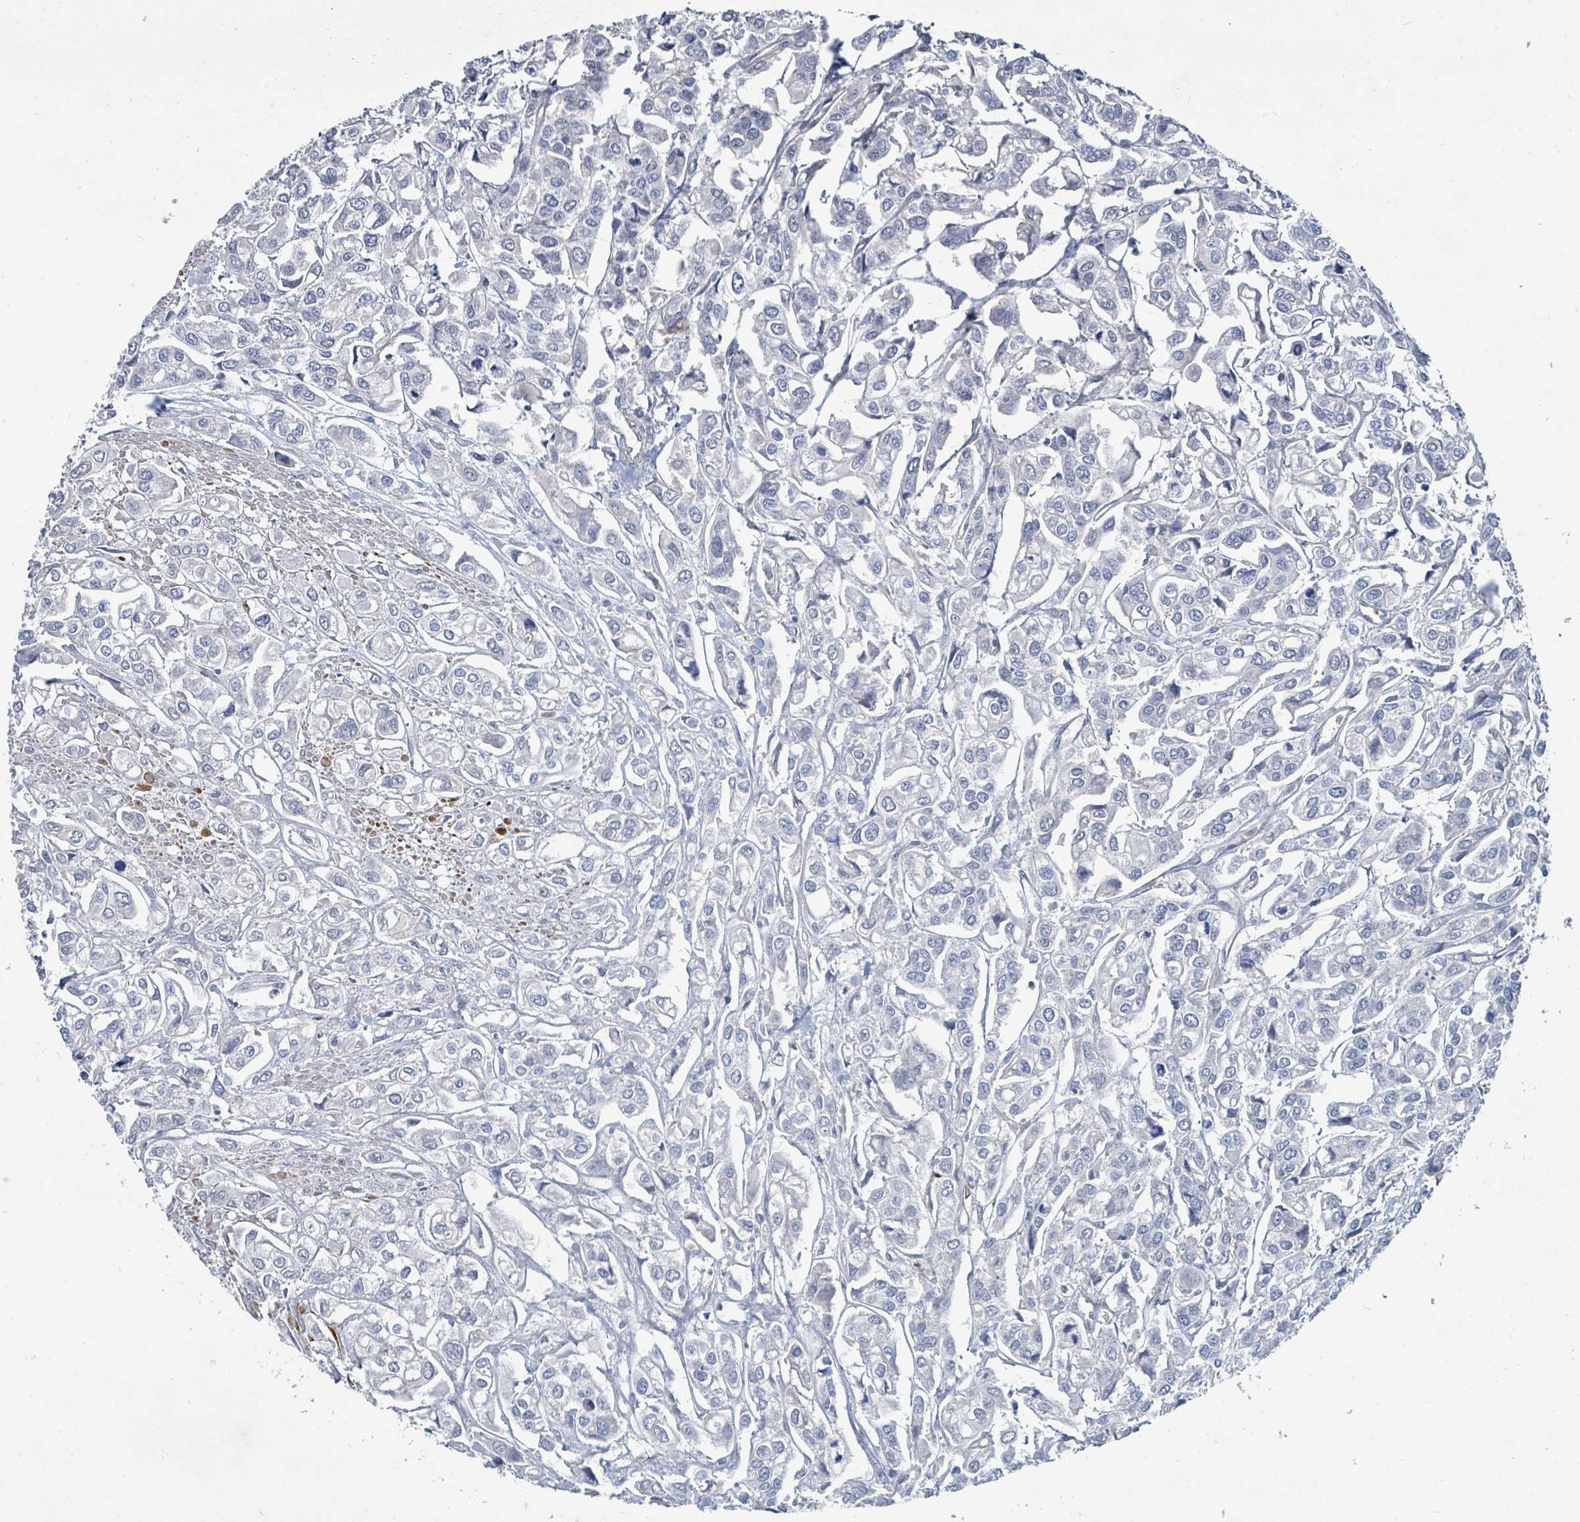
{"staining": {"intensity": "negative", "quantity": "none", "location": "none"}, "tissue": "urothelial cancer", "cell_type": "Tumor cells", "image_type": "cancer", "snomed": [{"axis": "morphology", "description": "Urothelial carcinoma, High grade"}, {"axis": "topography", "description": "Urinary bladder"}], "caption": "A photomicrograph of human urothelial cancer is negative for staining in tumor cells.", "gene": "IFIT1", "patient": {"sex": "male", "age": 67}}